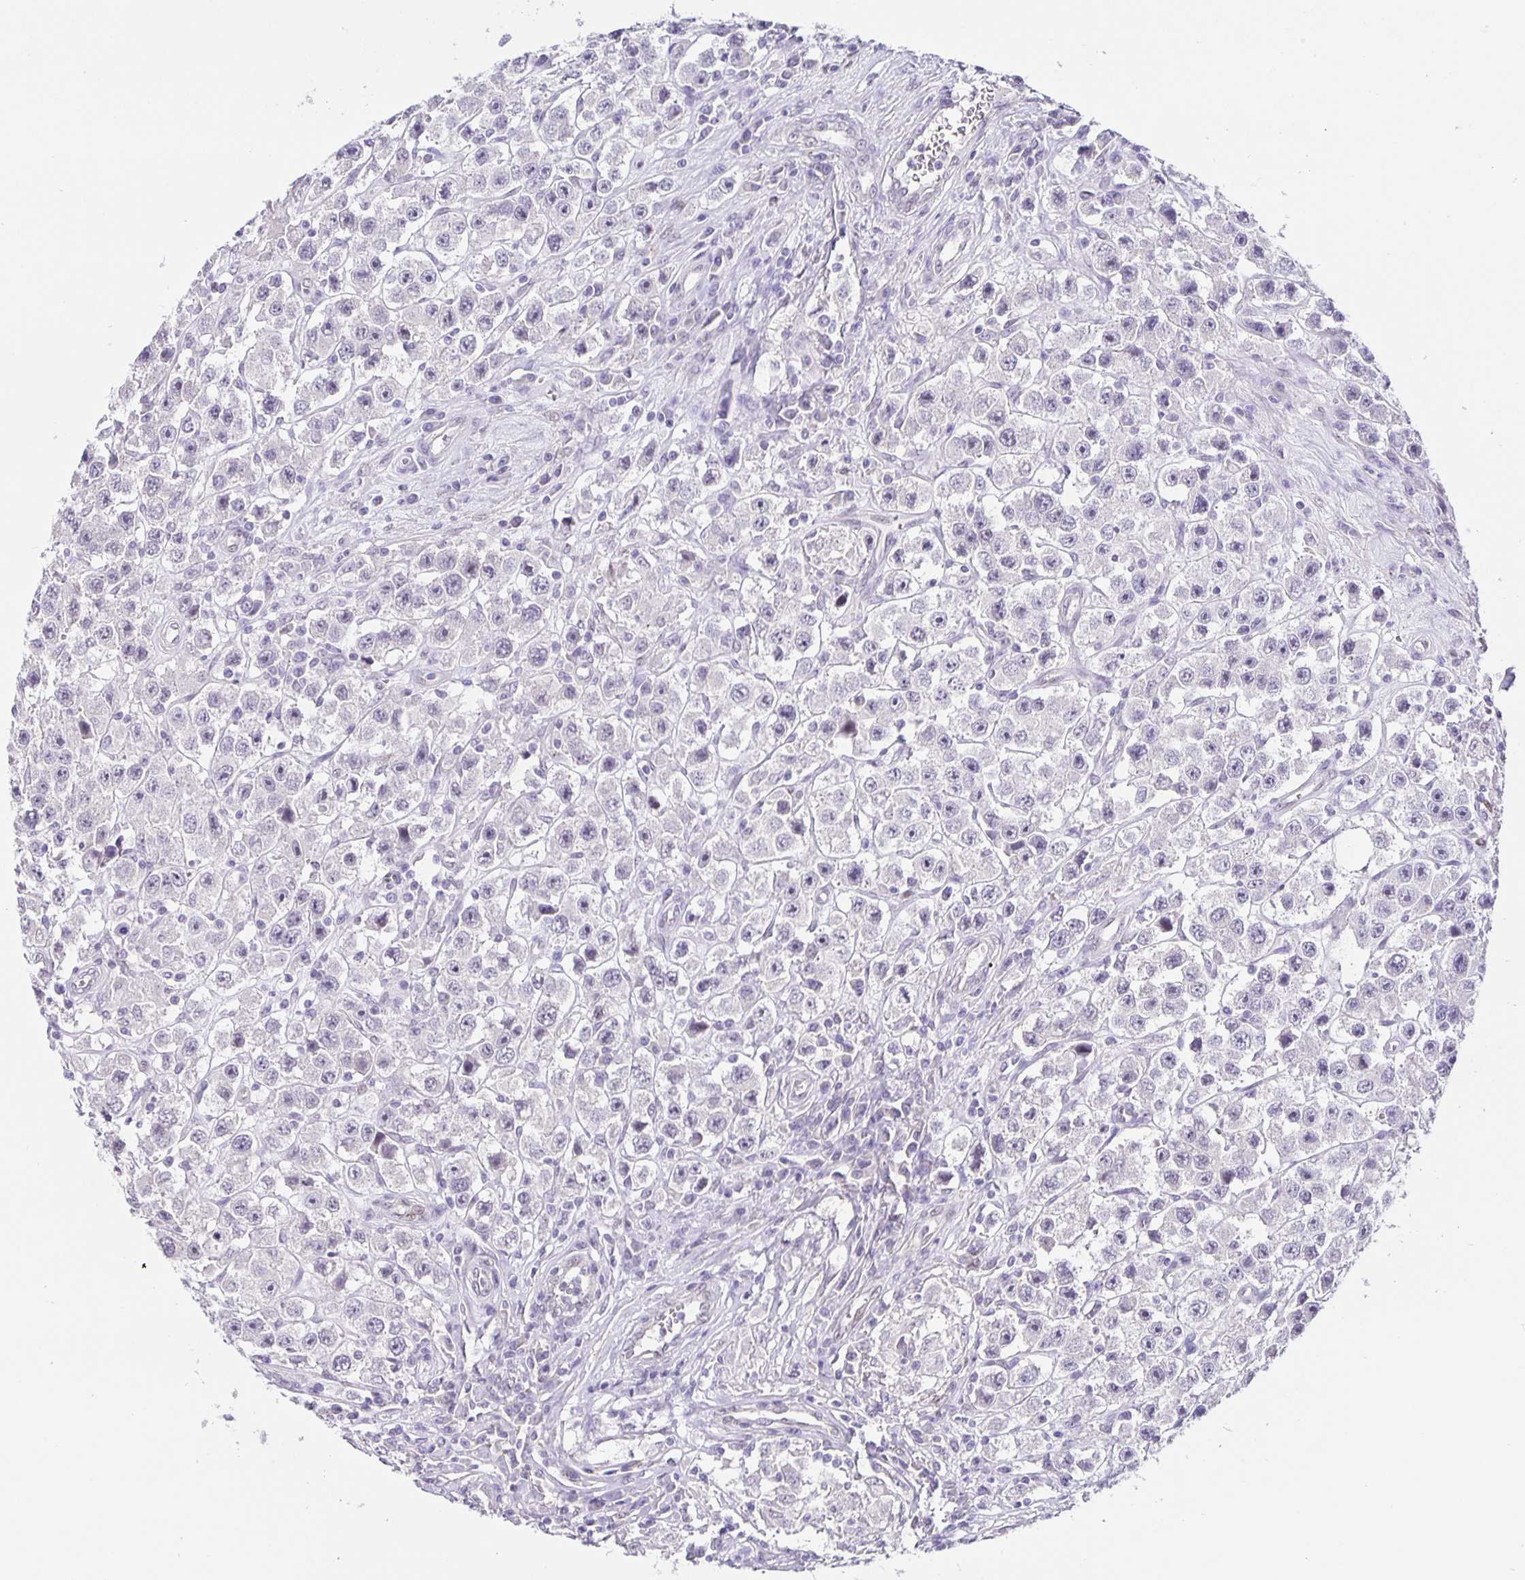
{"staining": {"intensity": "negative", "quantity": "none", "location": "none"}, "tissue": "testis cancer", "cell_type": "Tumor cells", "image_type": "cancer", "snomed": [{"axis": "morphology", "description": "Seminoma, NOS"}, {"axis": "topography", "description": "Testis"}], "caption": "DAB (3,3'-diaminobenzidine) immunohistochemical staining of human seminoma (testis) shows no significant staining in tumor cells.", "gene": "FOSL2", "patient": {"sex": "male", "age": 45}}